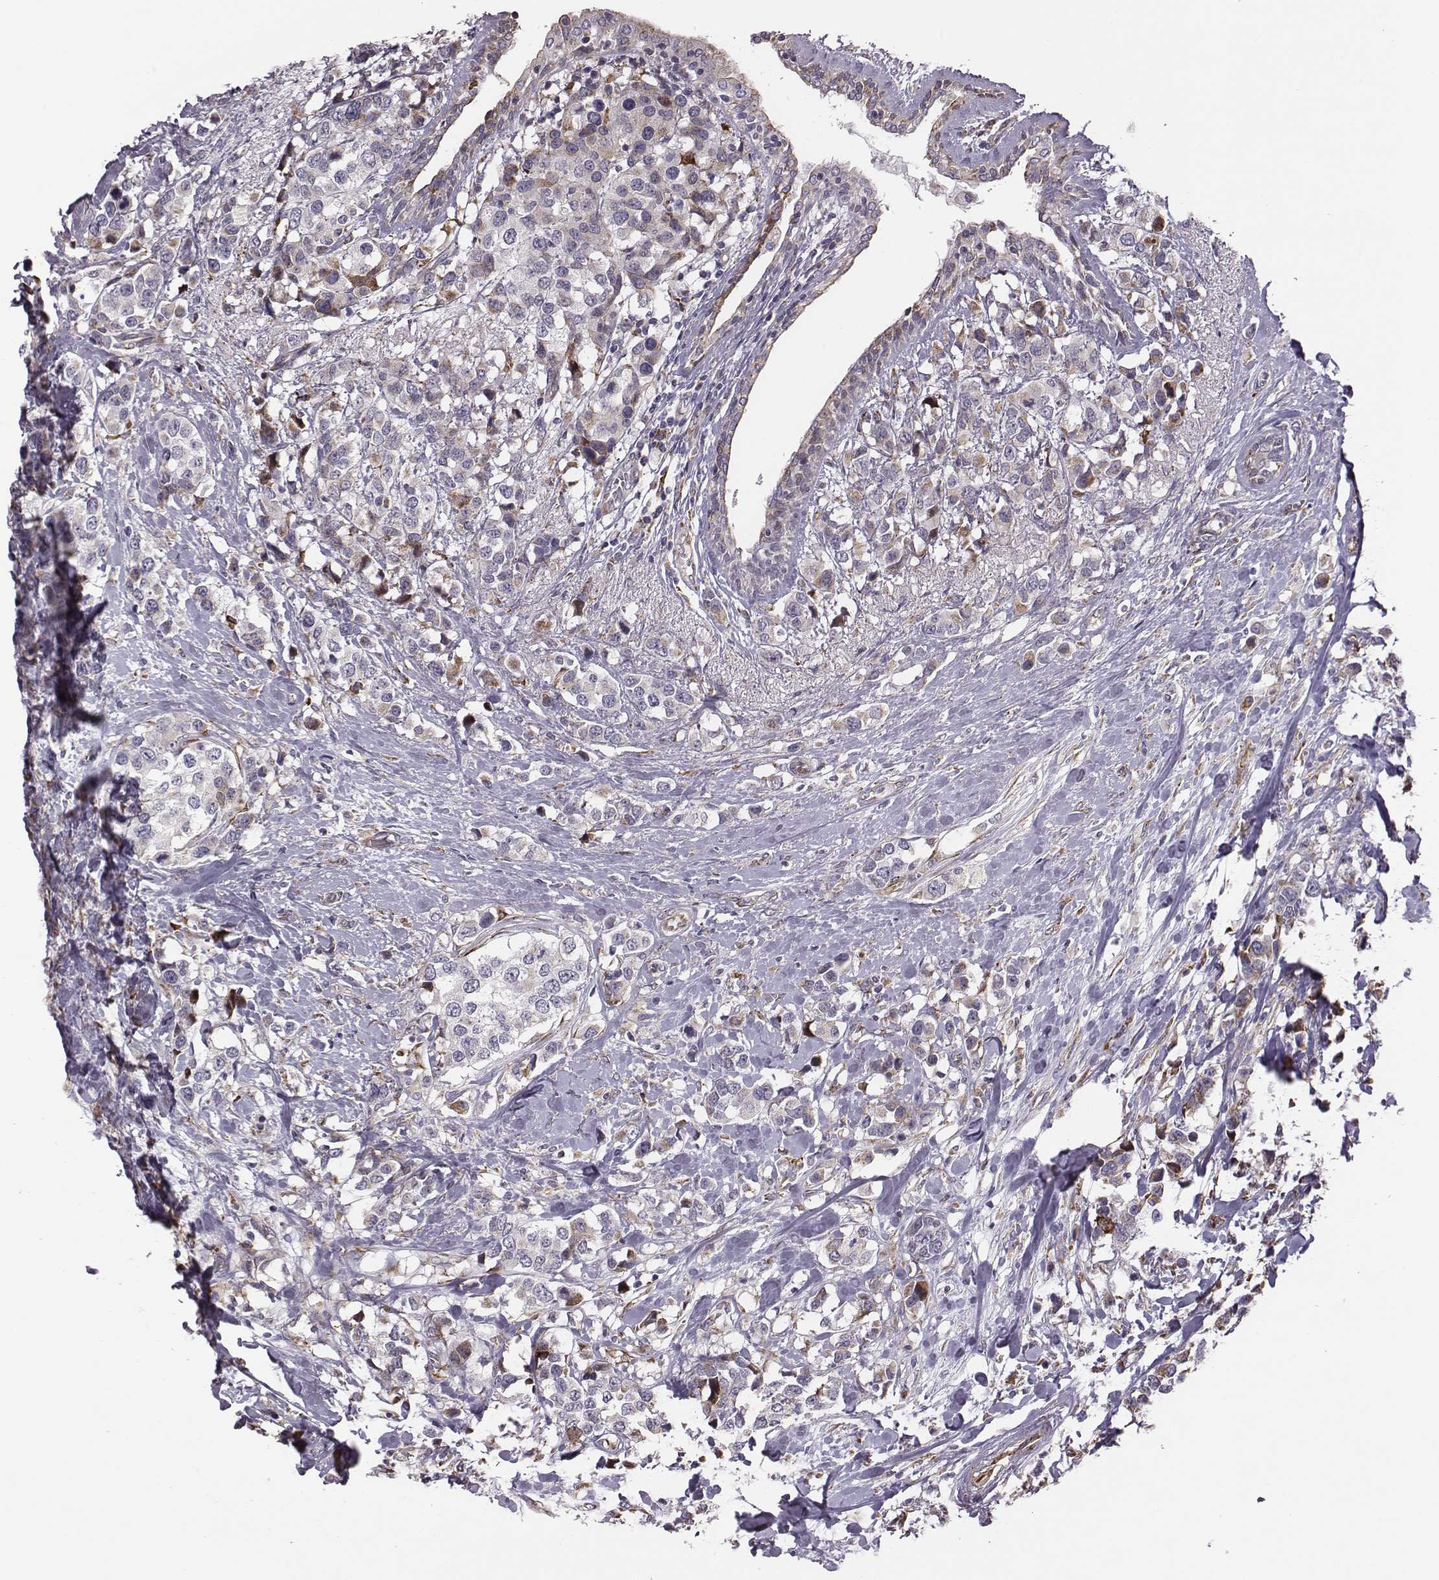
{"staining": {"intensity": "negative", "quantity": "none", "location": "none"}, "tissue": "breast cancer", "cell_type": "Tumor cells", "image_type": "cancer", "snomed": [{"axis": "morphology", "description": "Lobular carcinoma"}, {"axis": "topography", "description": "Breast"}], "caption": "Lobular carcinoma (breast) was stained to show a protein in brown. There is no significant staining in tumor cells.", "gene": "SELENOI", "patient": {"sex": "female", "age": 59}}